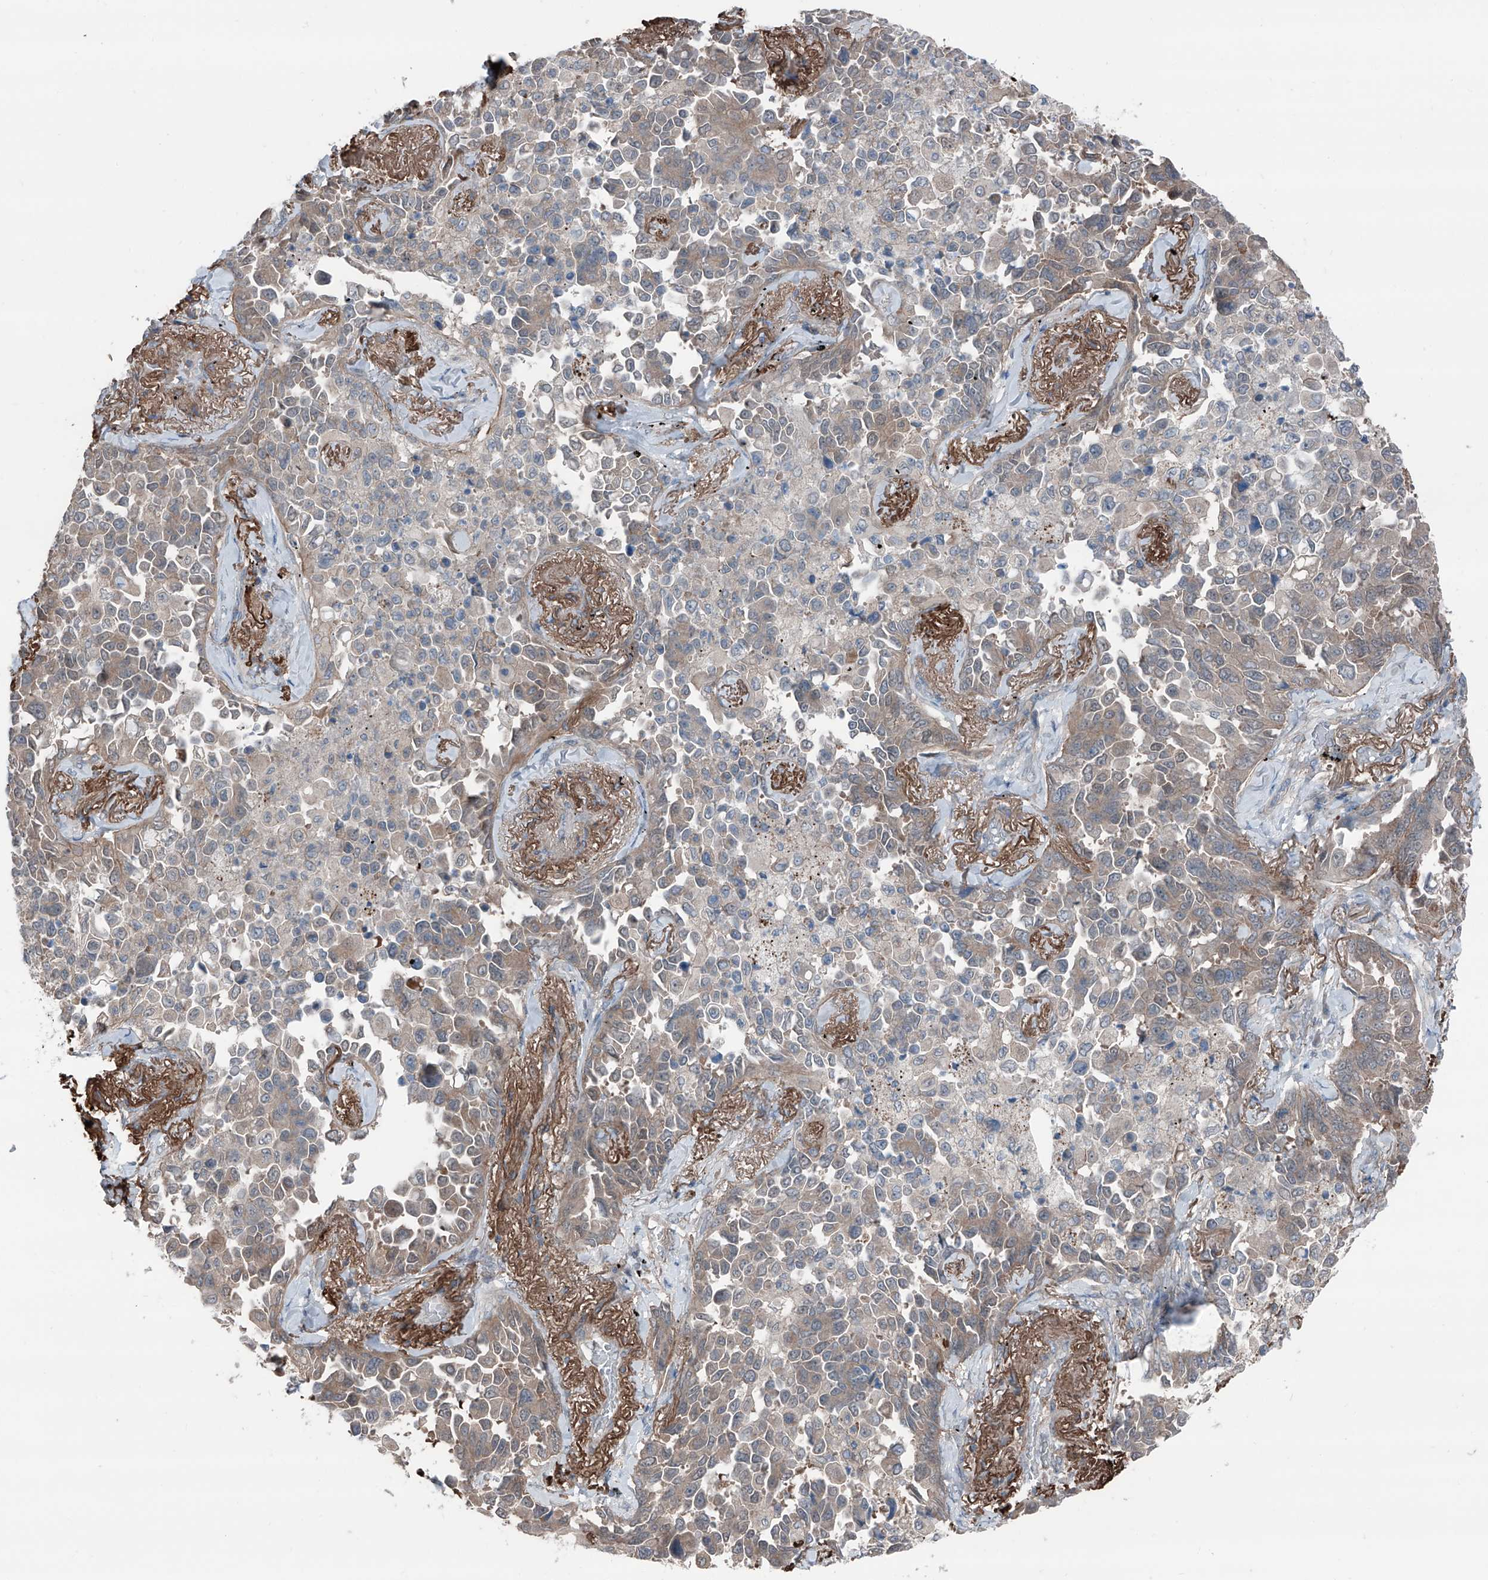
{"staining": {"intensity": "weak", "quantity": "25%-75%", "location": "cytoplasmic/membranous"}, "tissue": "lung cancer", "cell_type": "Tumor cells", "image_type": "cancer", "snomed": [{"axis": "morphology", "description": "Adenocarcinoma, NOS"}, {"axis": "topography", "description": "Lung"}], "caption": "Protein staining of lung cancer tissue reveals weak cytoplasmic/membranous staining in about 25%-75% of tumor cells.", "gene": "HSPB11", "patient": {"sex": "female", "age": 67}}